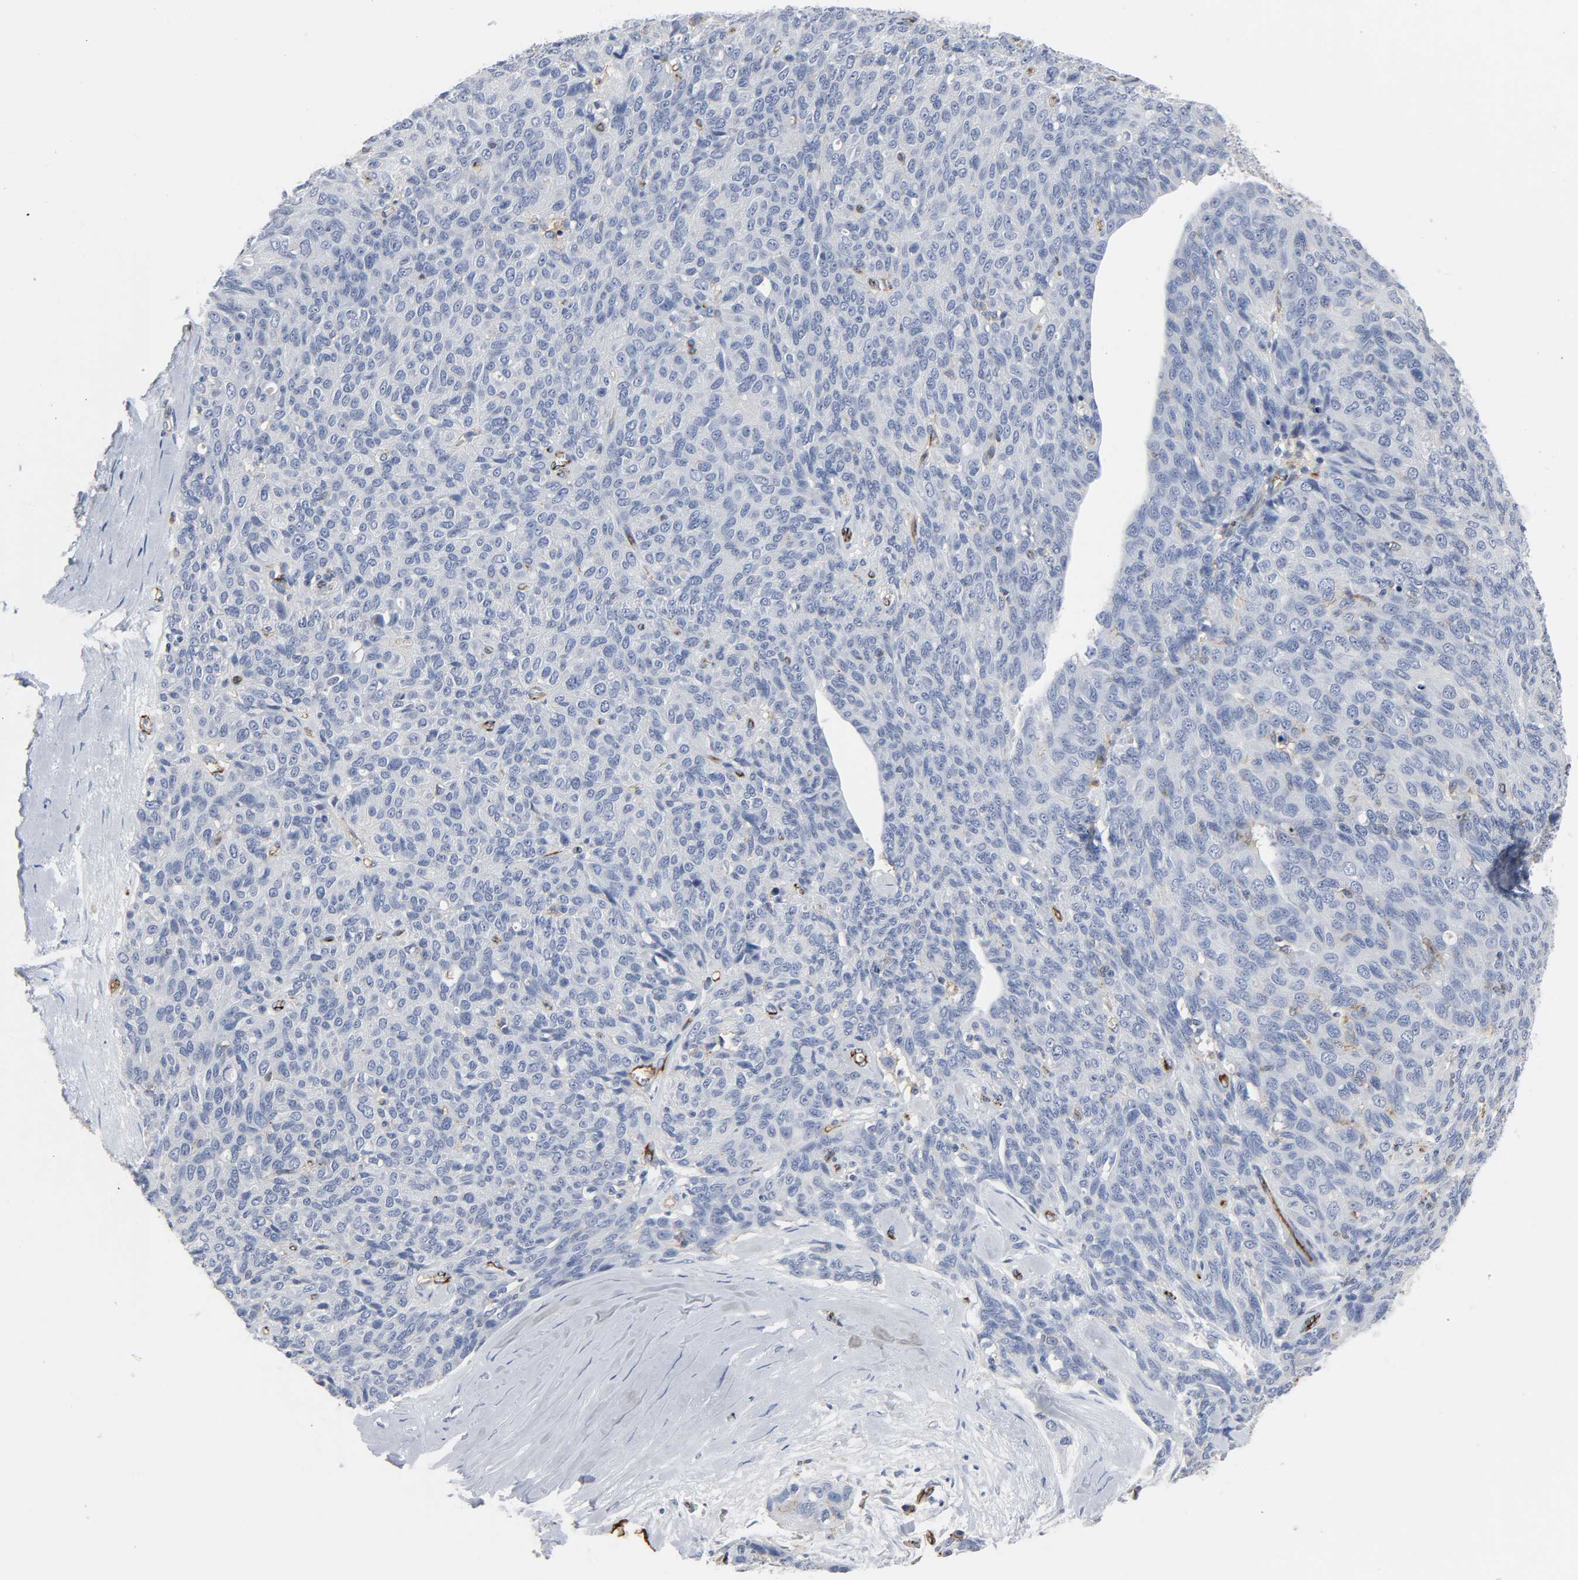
{"staining": {"intensity": "negative", "quantity": "none", "location": "none"}, "tissue": "ovarian cancer", "cell_type": "Tumor cells", "image_type": "cancer", "snomed": [{"axis": "morphology", "description": "Carcinoma, endometroid"}, {"axis": "topography", "description": "Ovary"}], "caption": "Immunohistochemical staining of ovarian cancer displays no significant staining in tumor cells. The staining was performed using DAB to visualize the protein expression in brown, while the nuclei were stained in blue with hematoxylin (Magnification: 20x).", "gene": "PECAM1", "patient": {"sex": "female", "age": 60}}